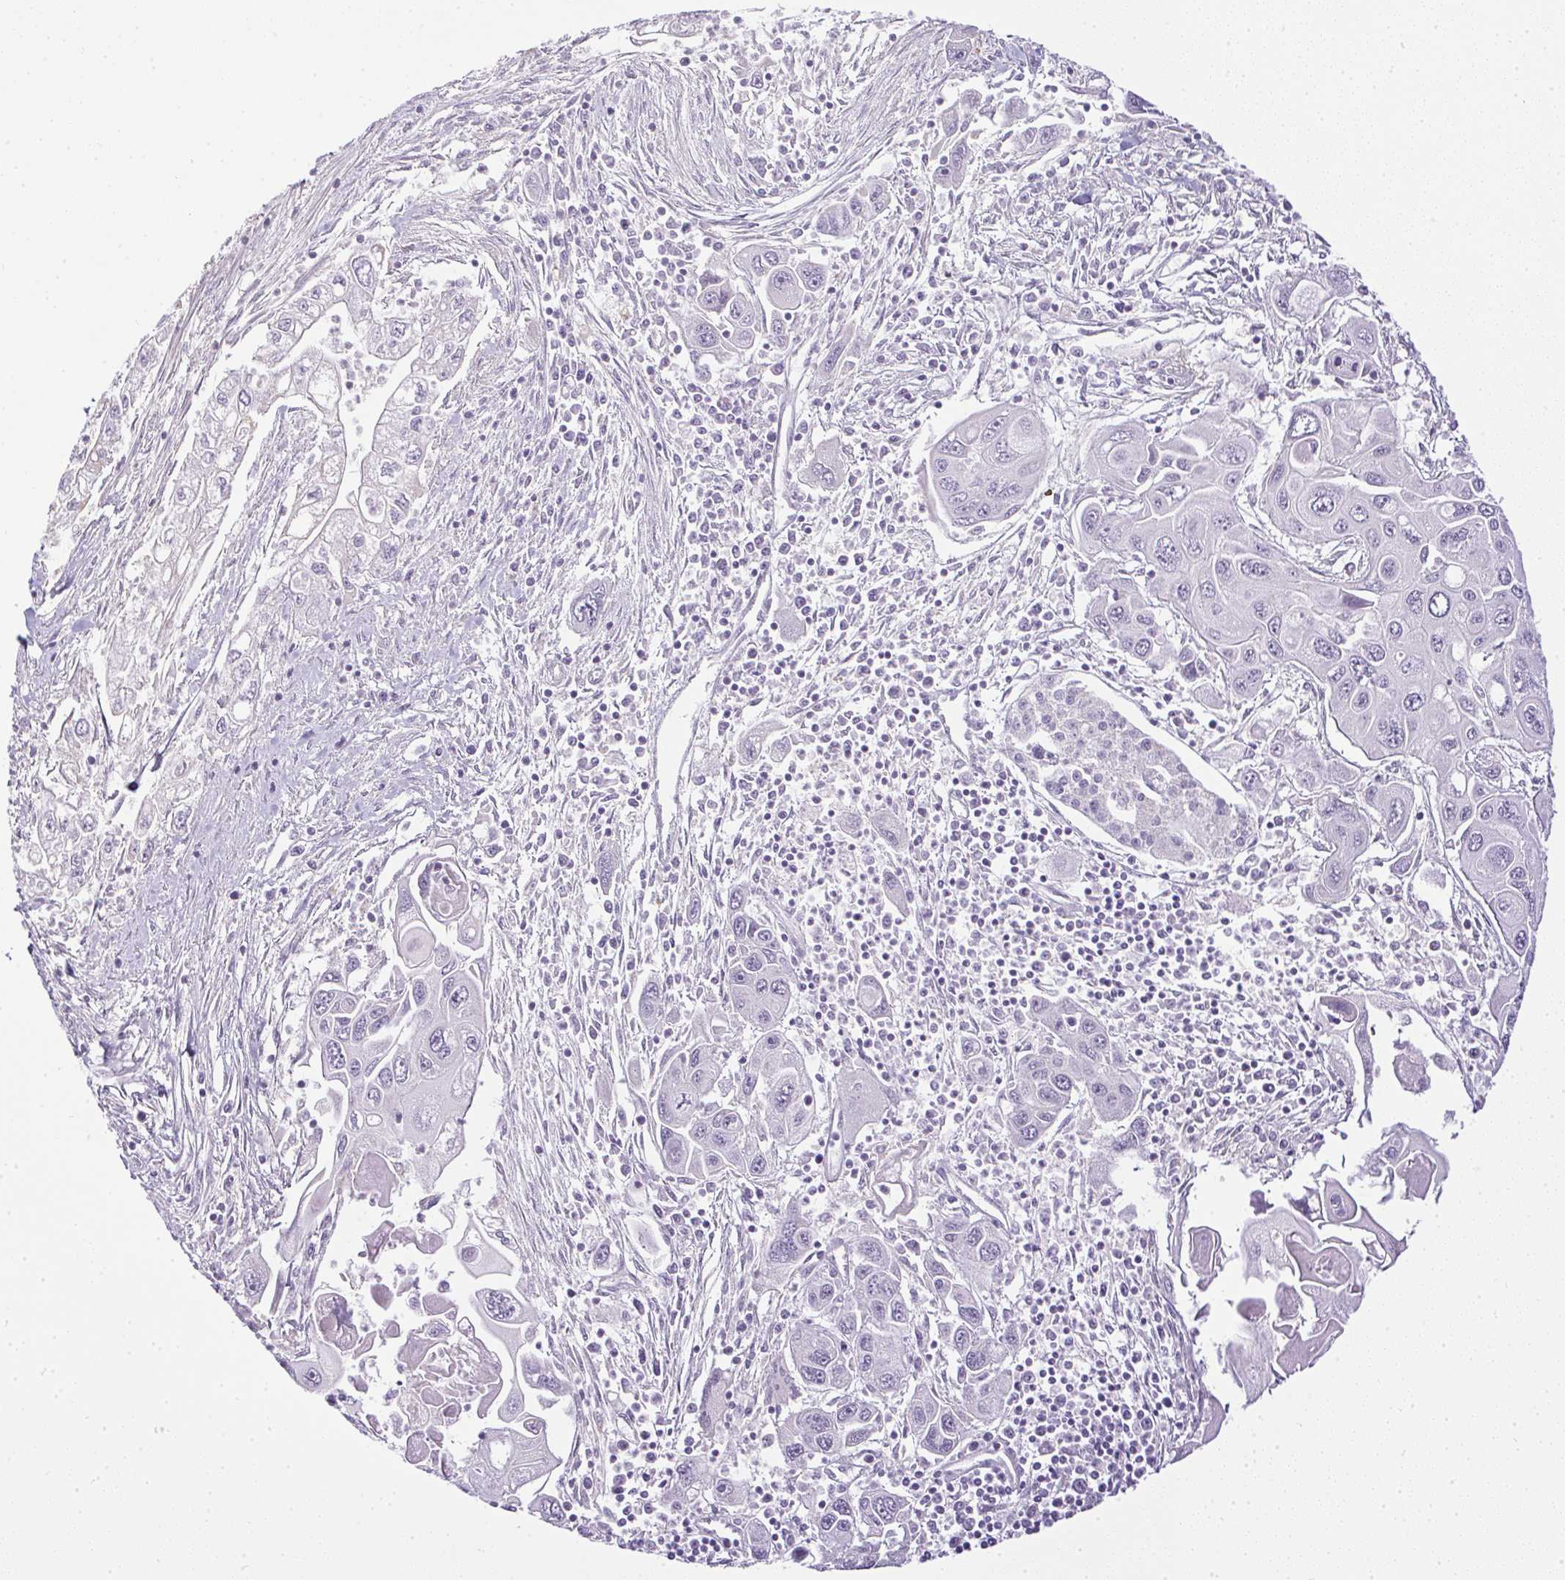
{"staining": {"intensity": "negative", "quantity": "none", "location": "none"}, "tissue": "pancreatic cancer", "cell_type": "Tumor cells", "image_type": "cancer", "snomed": [{"axis": "morphology", "description": "Adenocarcinoma, NOS"}, {"axis": "topography", "description": "Pancreas"}], "caption": "High power microscopy micrograph of an immunohistochemistry (IHC) photomicrograph of adenocarcinoma (pancreatic), revealing no significant positivity in tumor cells.", "gene": "PRL", "patient": {"sex": "male", "age": 70}}